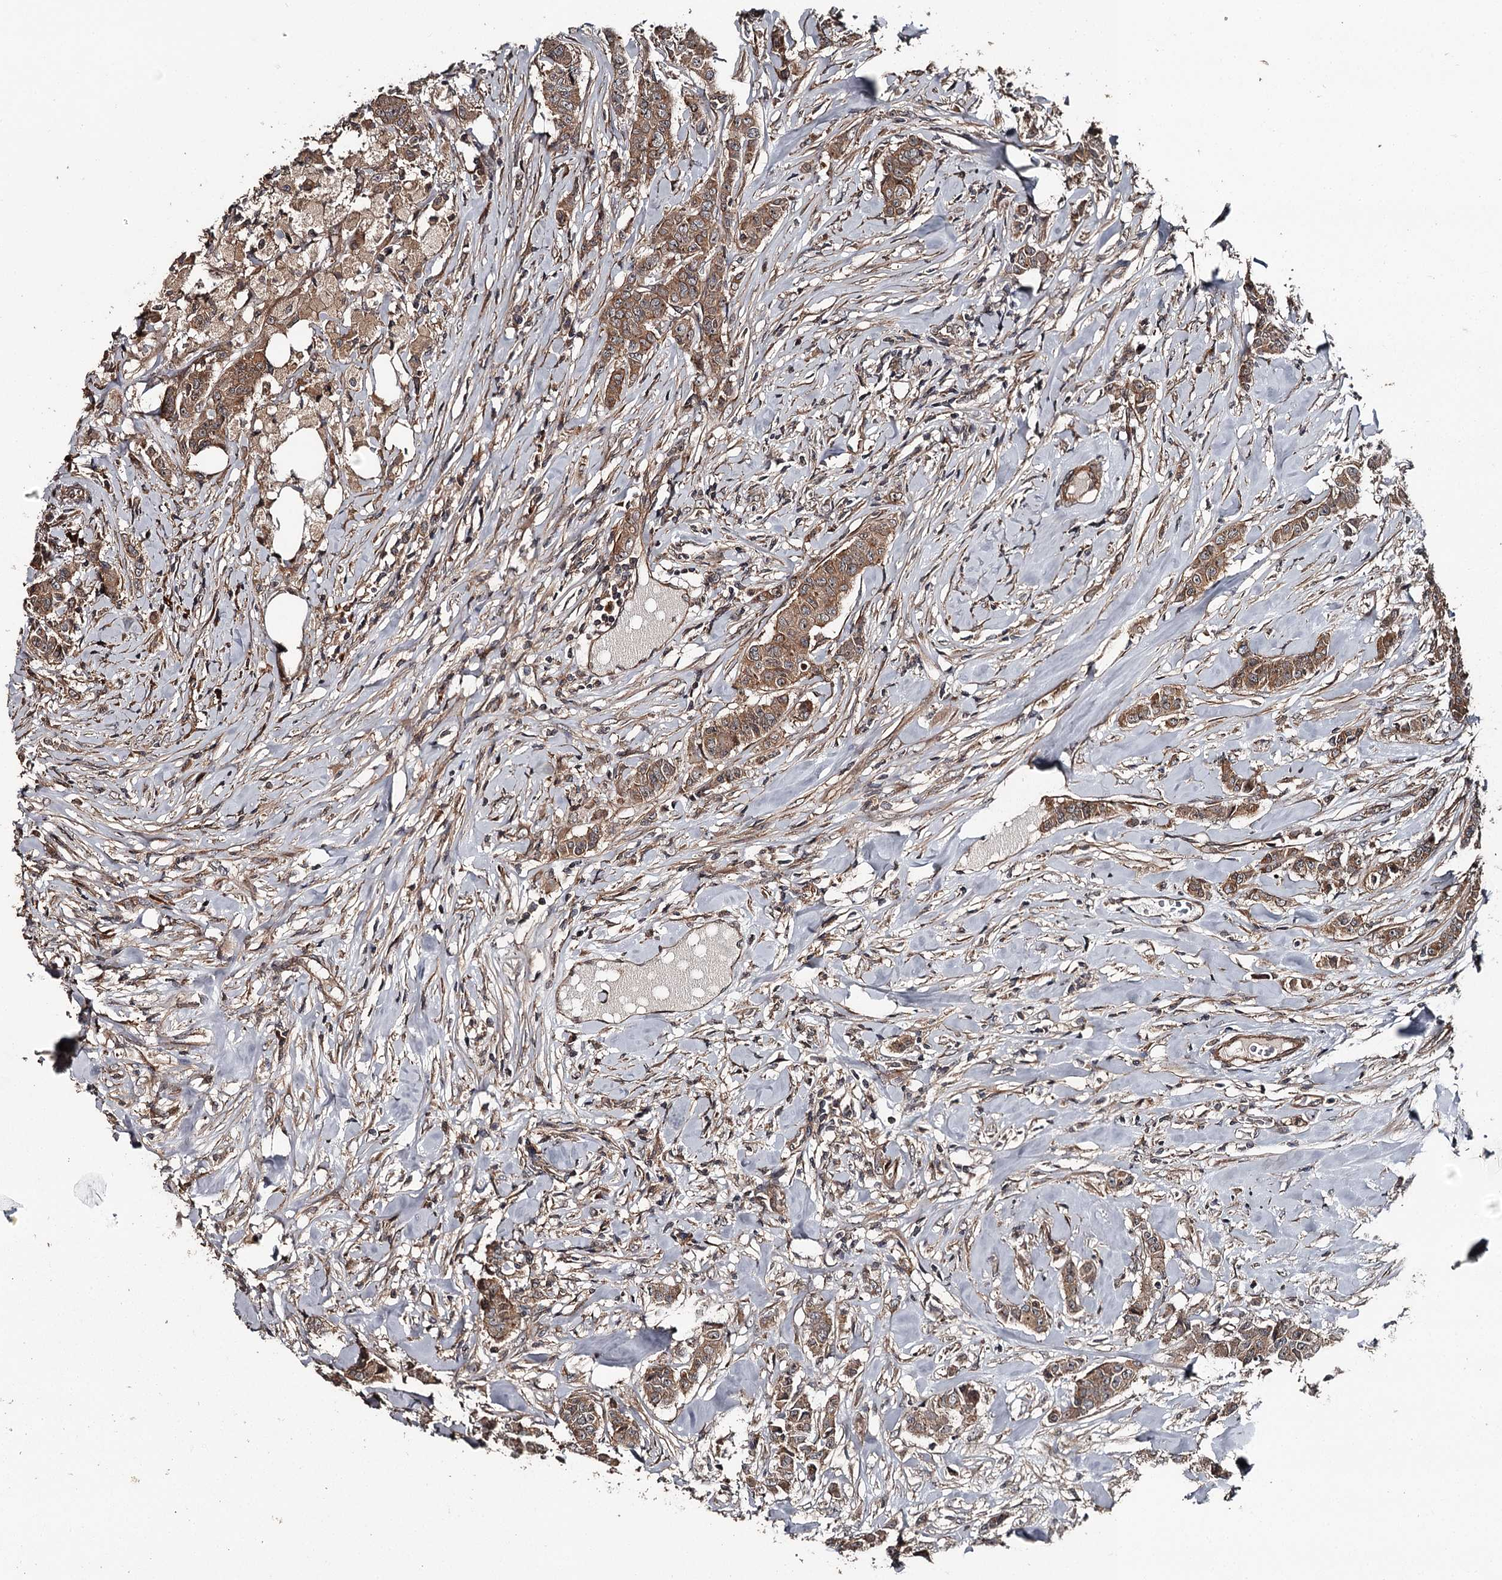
{"staining": {"intensity": "strong", "quantity": ">75%", "location": "cytoplasmic/membranous"}, "tissue": "breast cancer", "cell_type": "Tumor cells", "image_type": "cancer", "snomed": [{"axis": "morphology", "description": "Duct carcinoma"}, {"axis": "topography", "description": "Breast"}], "caption": "Brown immunohistochemical staining in human breast cancer exhibits strong cytoplasmic/membranous staining in approximately >75% of tumor cells.", "gene": "RAB21", "patient": {"sex": "female", "age": 40}}